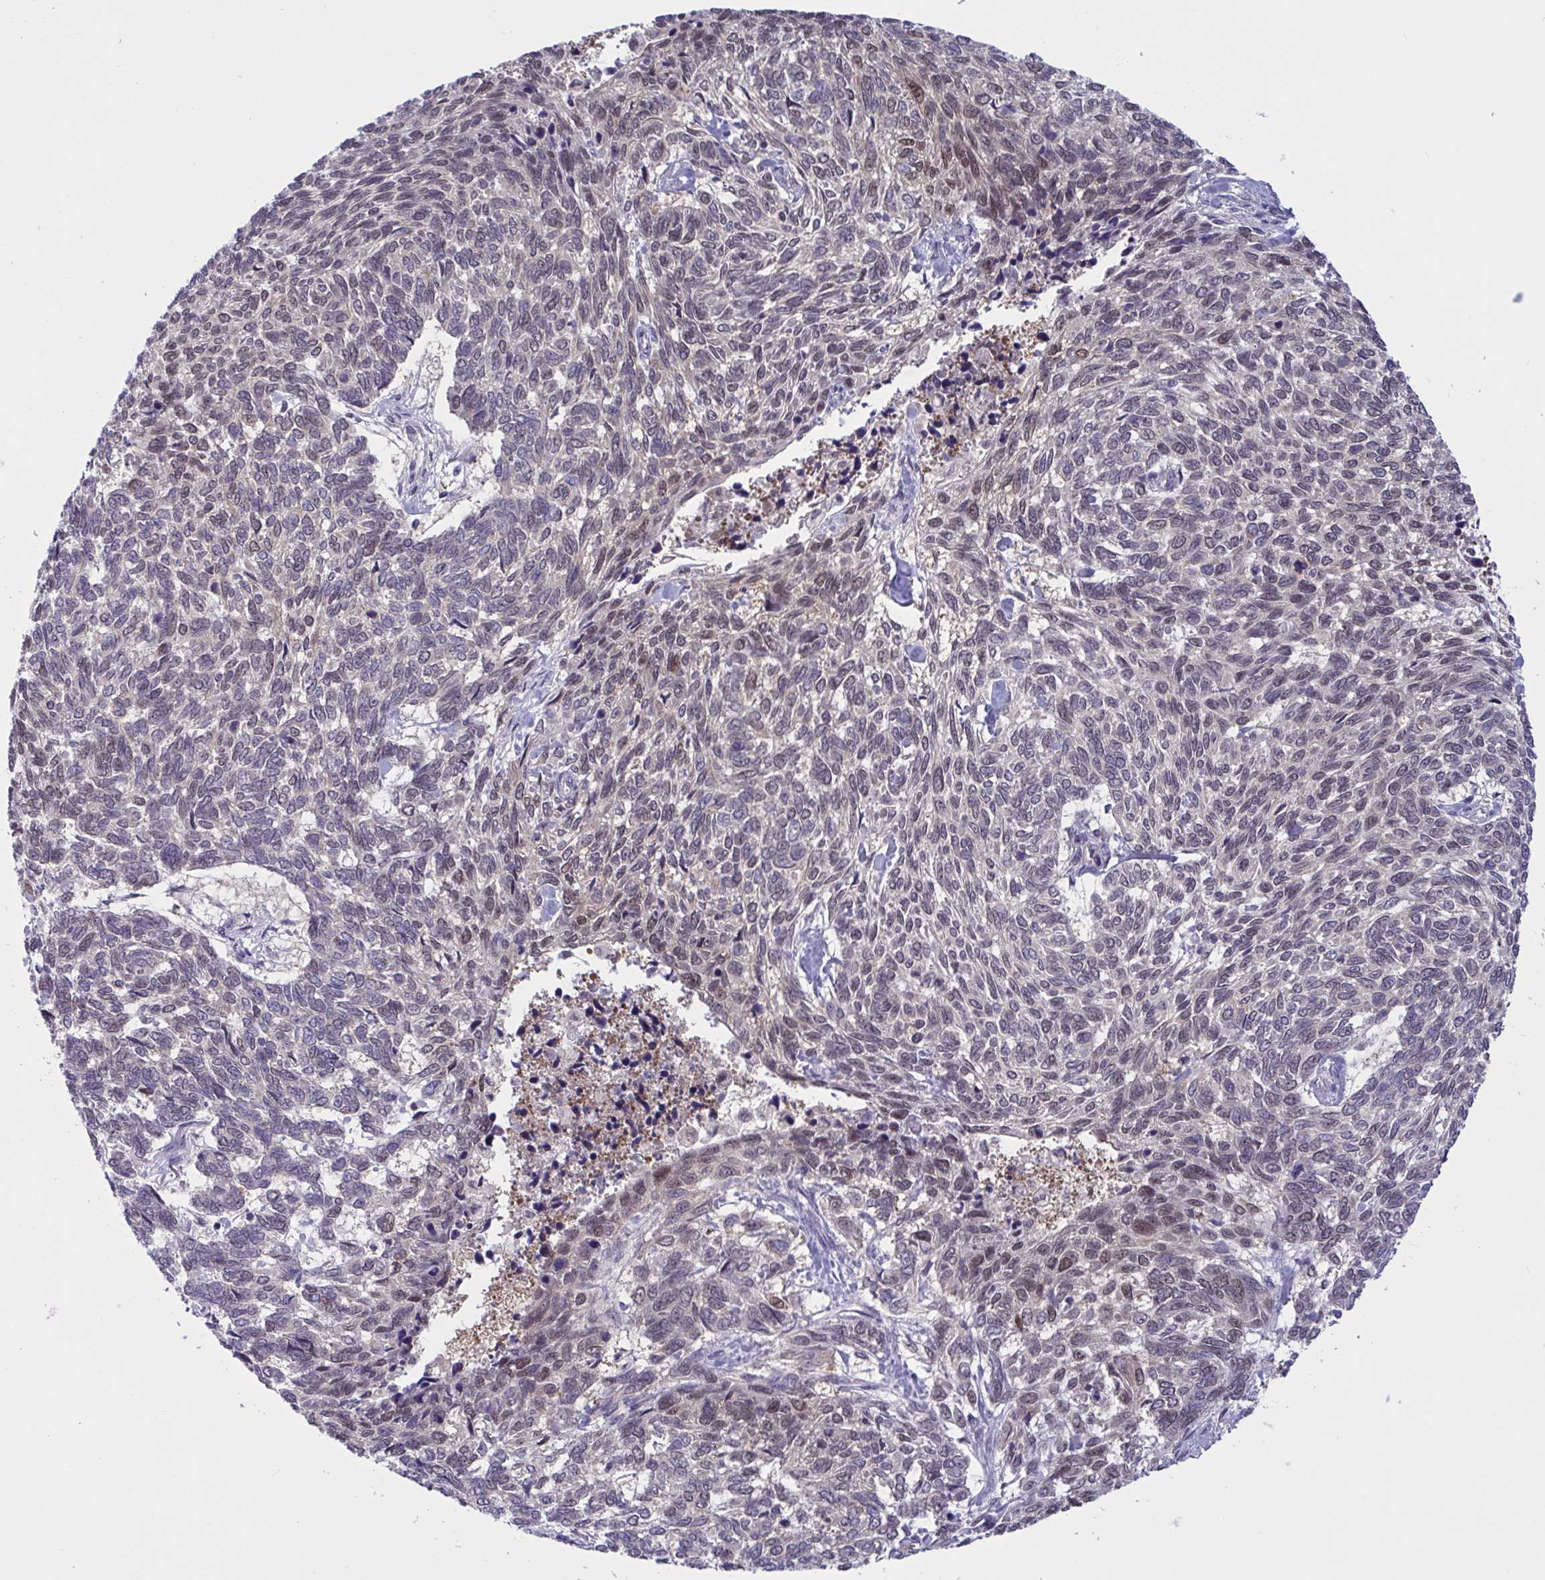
{"staining": {"intensity": "weak", "quantity": "<25%", "location": "nuclear"}, "tissue": "skin cancer", "cell_type": "Tumor cells", "image_type": "cancer", "snomed": [{"axis": "morphology", "description": "Basal cell carcinoma"}, {"axis": "topography", "description": "Skin"}], "caption": "This photomicrograph is of skin cancer stained with immunohistochemistry (IHC) to label a protein in brown with the nuclei are counter-stained blue. There is no expression in tumor cells.", "gene": "TSN", "patient": {"sex": "female", "age": 65}}